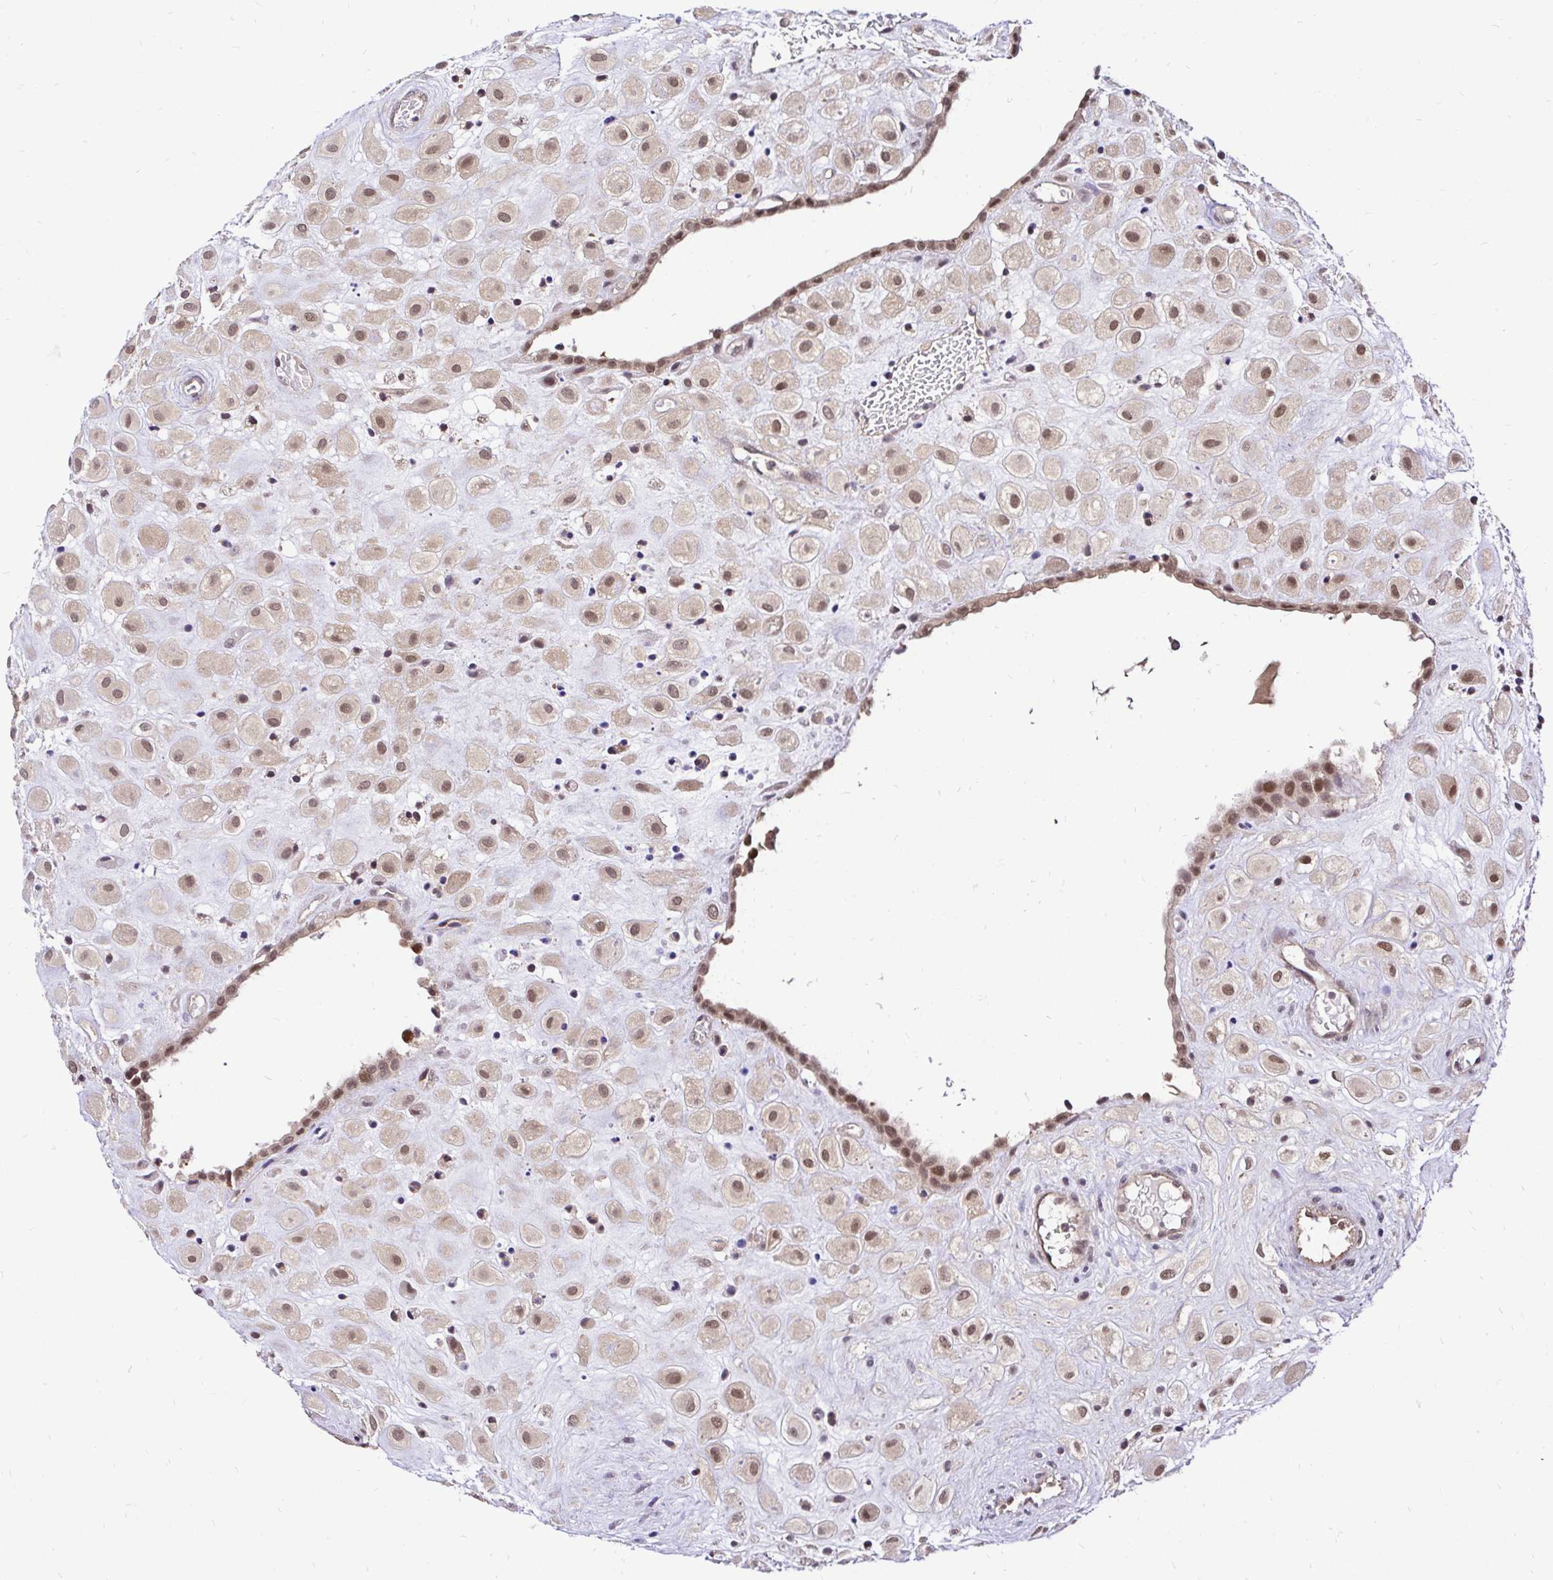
{"staining": {"intensity": "moderate", "quantity": ">75%", "location": "nuclear"}, "tissue": "placenta", "cell_type": "Decidual cells", "image_type": "normal", "snomed": [{"axis": "morphology", "description": "Normal tissue, NOS"}, {"axis": "topography", "description": "Placenta"}], "caption": "Approximately >75% of decidual cells in benign placenta reveal moderate nuclear protein expression as visualized by brown immunohistochemical staining.", "gene": "UBE2M", "patient": {"sex": "female", "age": 24}}